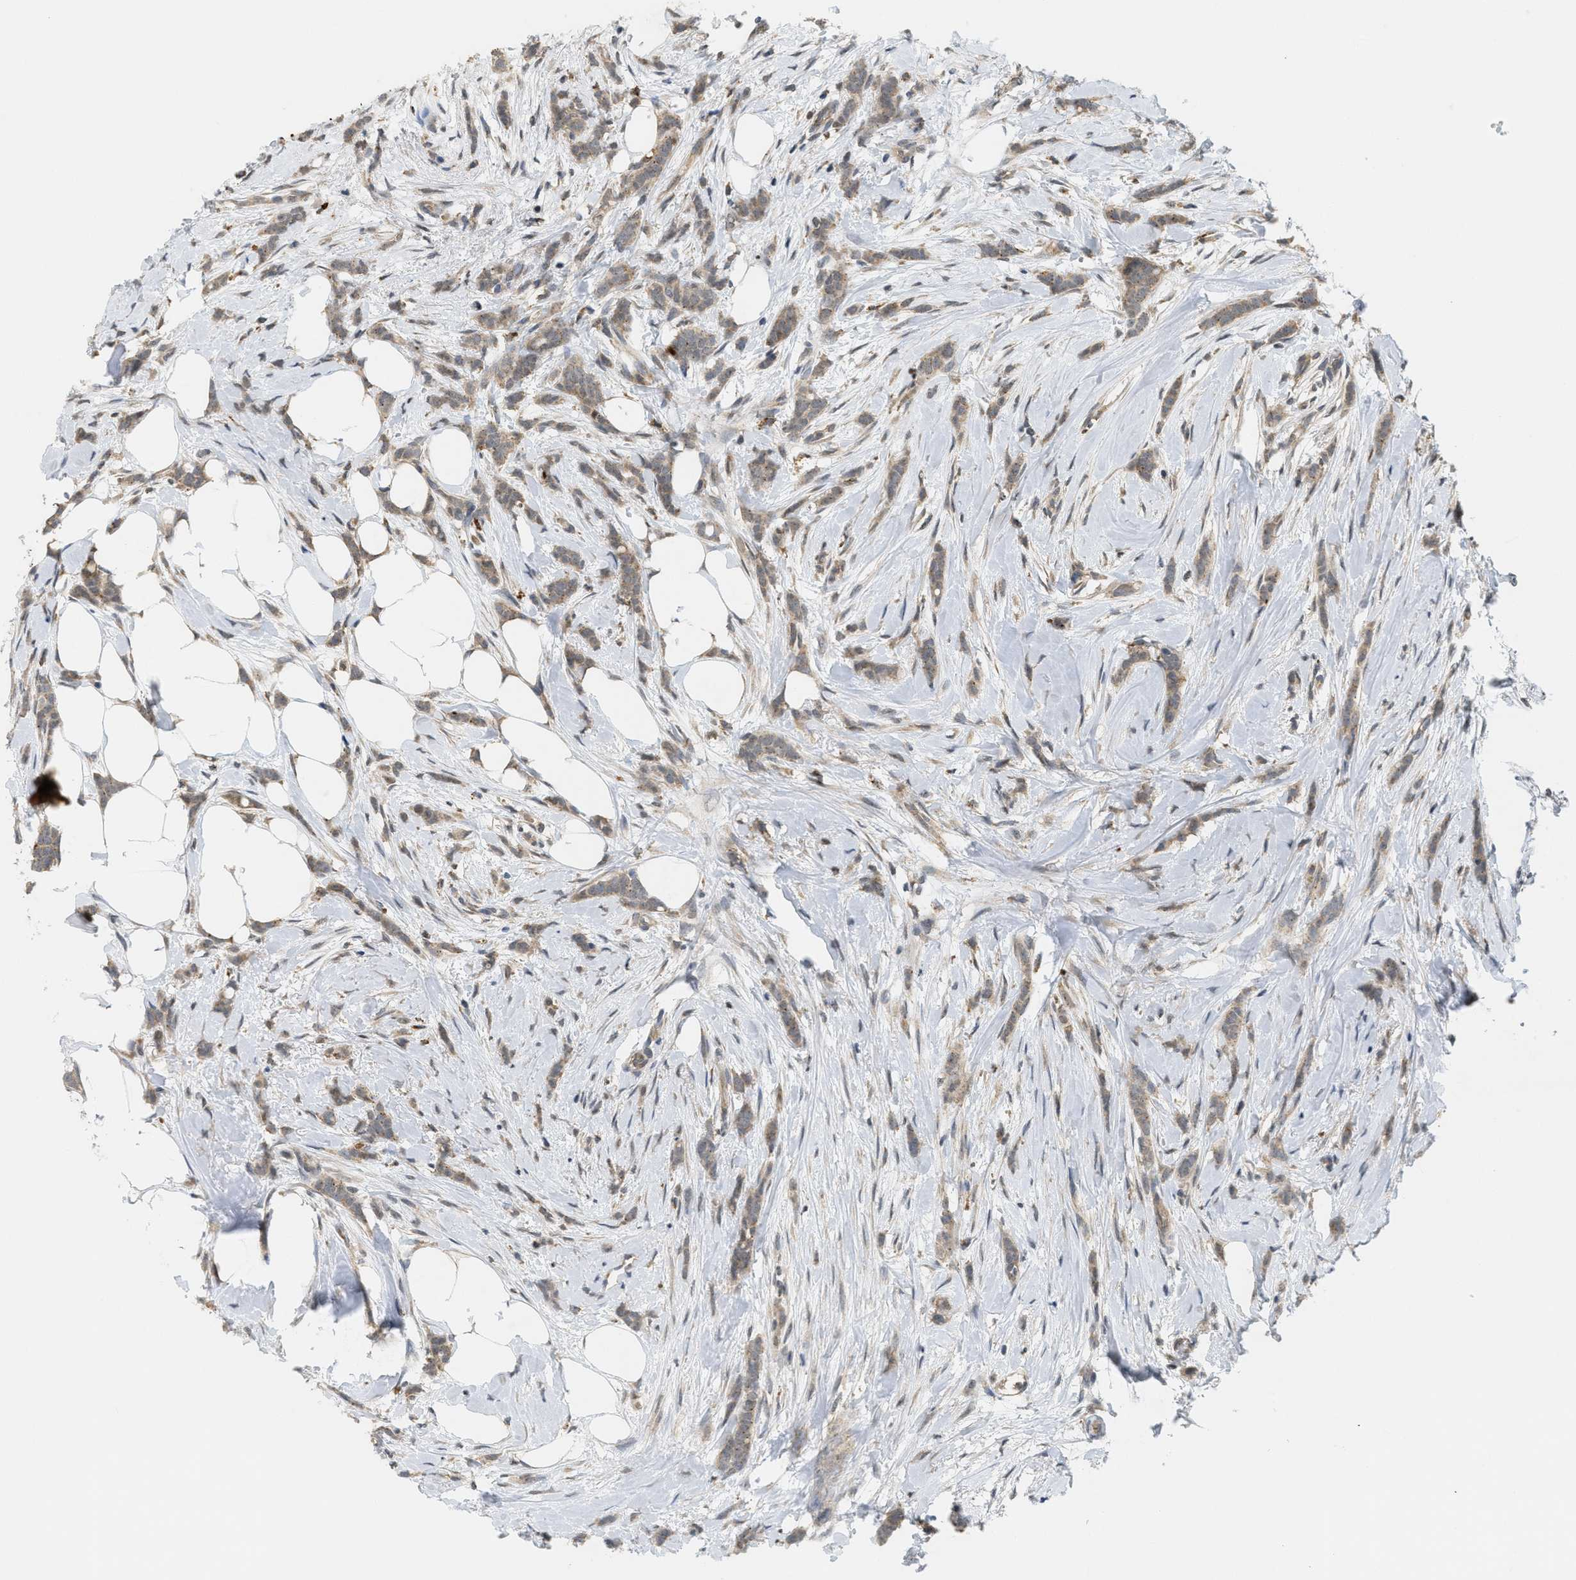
{"staining": {"intensity": "weak", "quantity": ">75%", "location": "cytoplasmic/membranous"}, "tissue": "breast cancer", "cell_type": "Tumor cells", "image_type": "cancer", "snomed": [{"axis": "morphology", "description": "Lobular carcinoma, in situ"}, {"axis": "morphology", "description": "Lobular carcinoma"}, {"axis": "topography", "description": "Breast"}], "caption": "IHC histopathology image of lobular carcinoma in situ (breast) stained for a protein (brown), which shows low levels of weak cytoplasmic/membranous positivity in about >75% of tumor cells.", "gene": "PRKD1", "patient": {"sex": "female", "age": 41}}